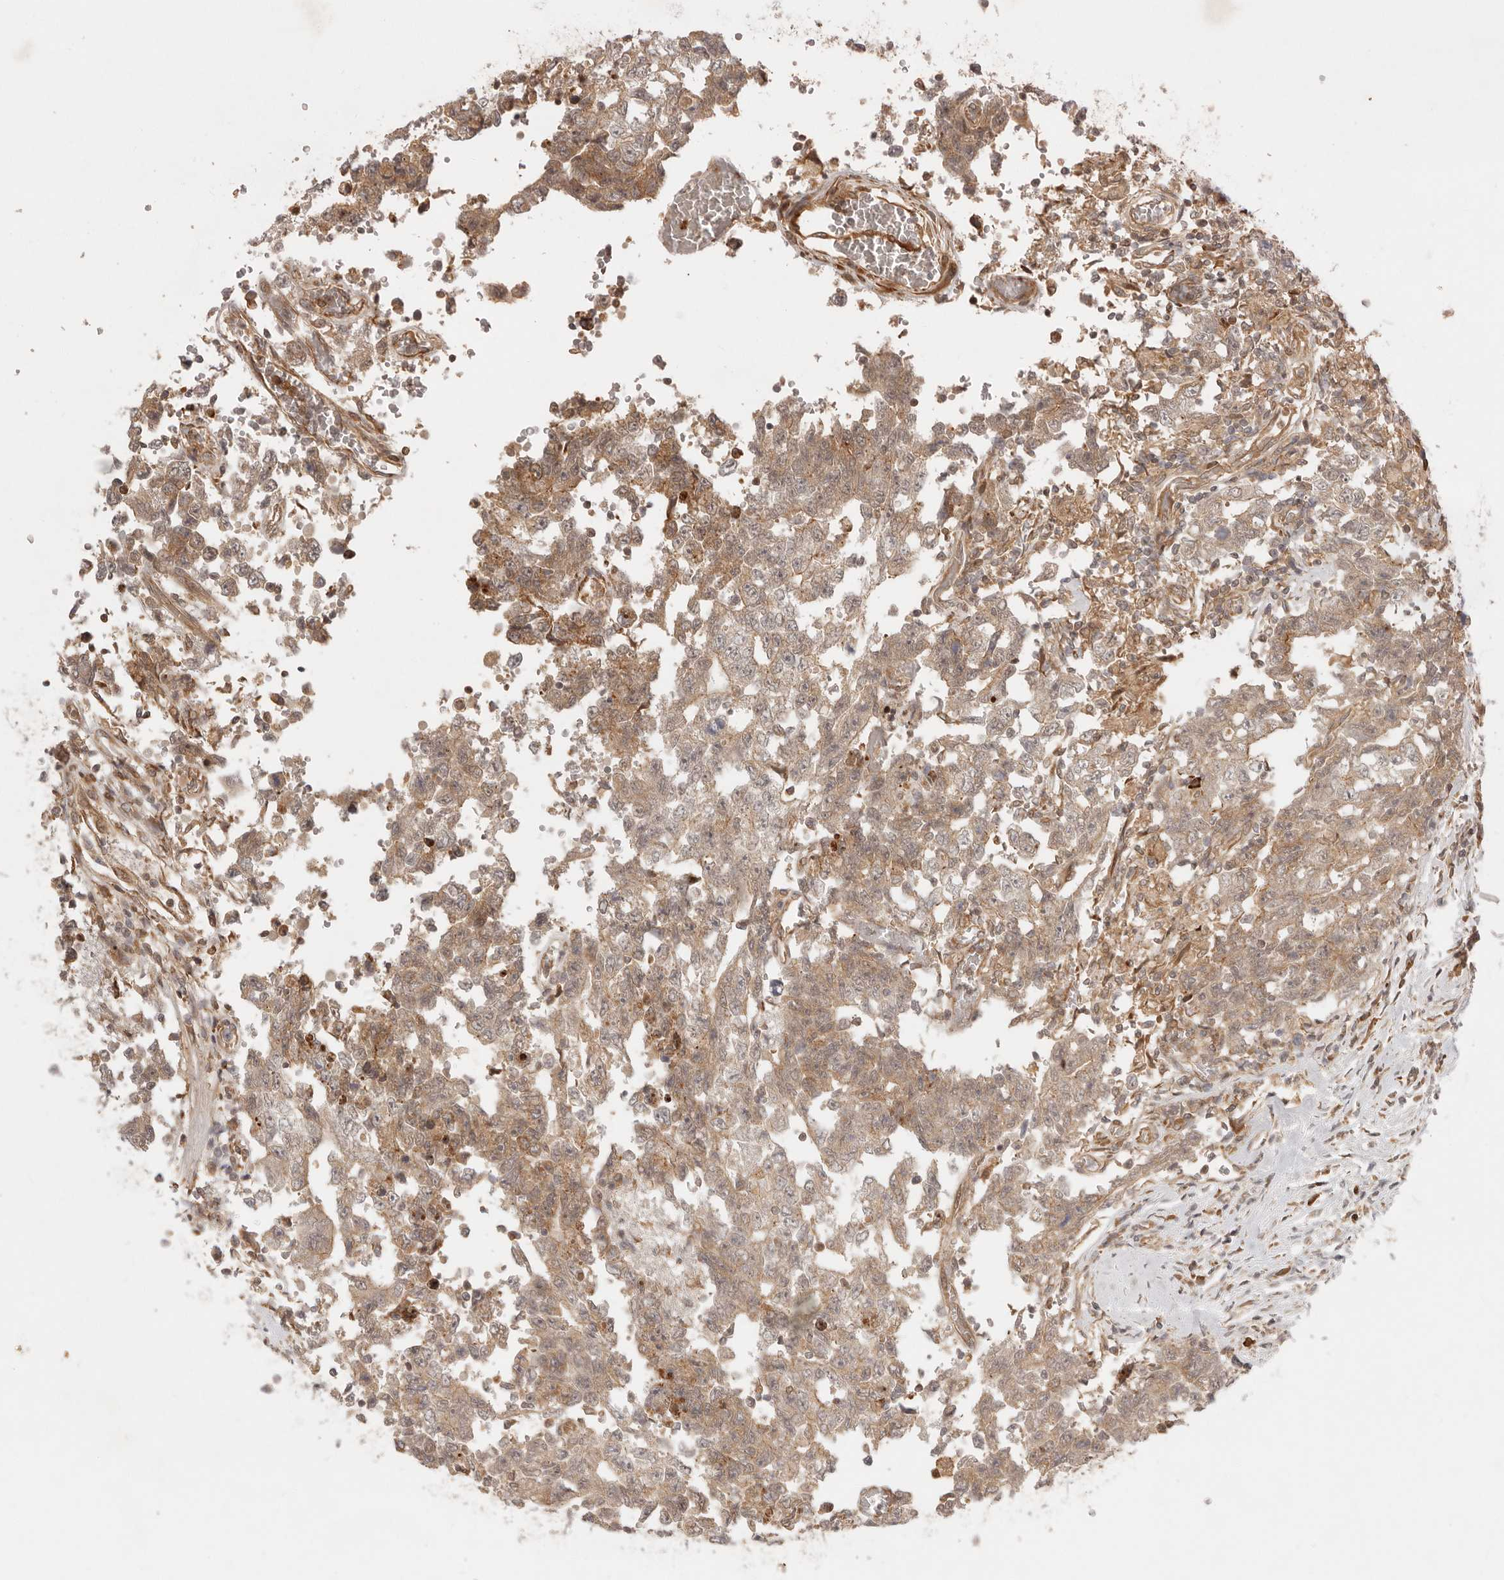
{"staining": {"intensity": "weak", "quantity": "25%-75%", "location": "cytoplasmic/membranous"}, "tissue": "testis cancer", "cell_type": "Tumor cells", "image_type": "cancer", "snomed": [{"axis": "morphology", "description": "Carcinoma, Embryonal, NOS"}, {"axis": "topography", "description": "Testis"}], "caption": "Human testis embryonal carcinoma stained with a protein marker shows weak staining in tumor cells.", "gene": "AHDC1", "patient": {"sex": "male", "age": 26}}